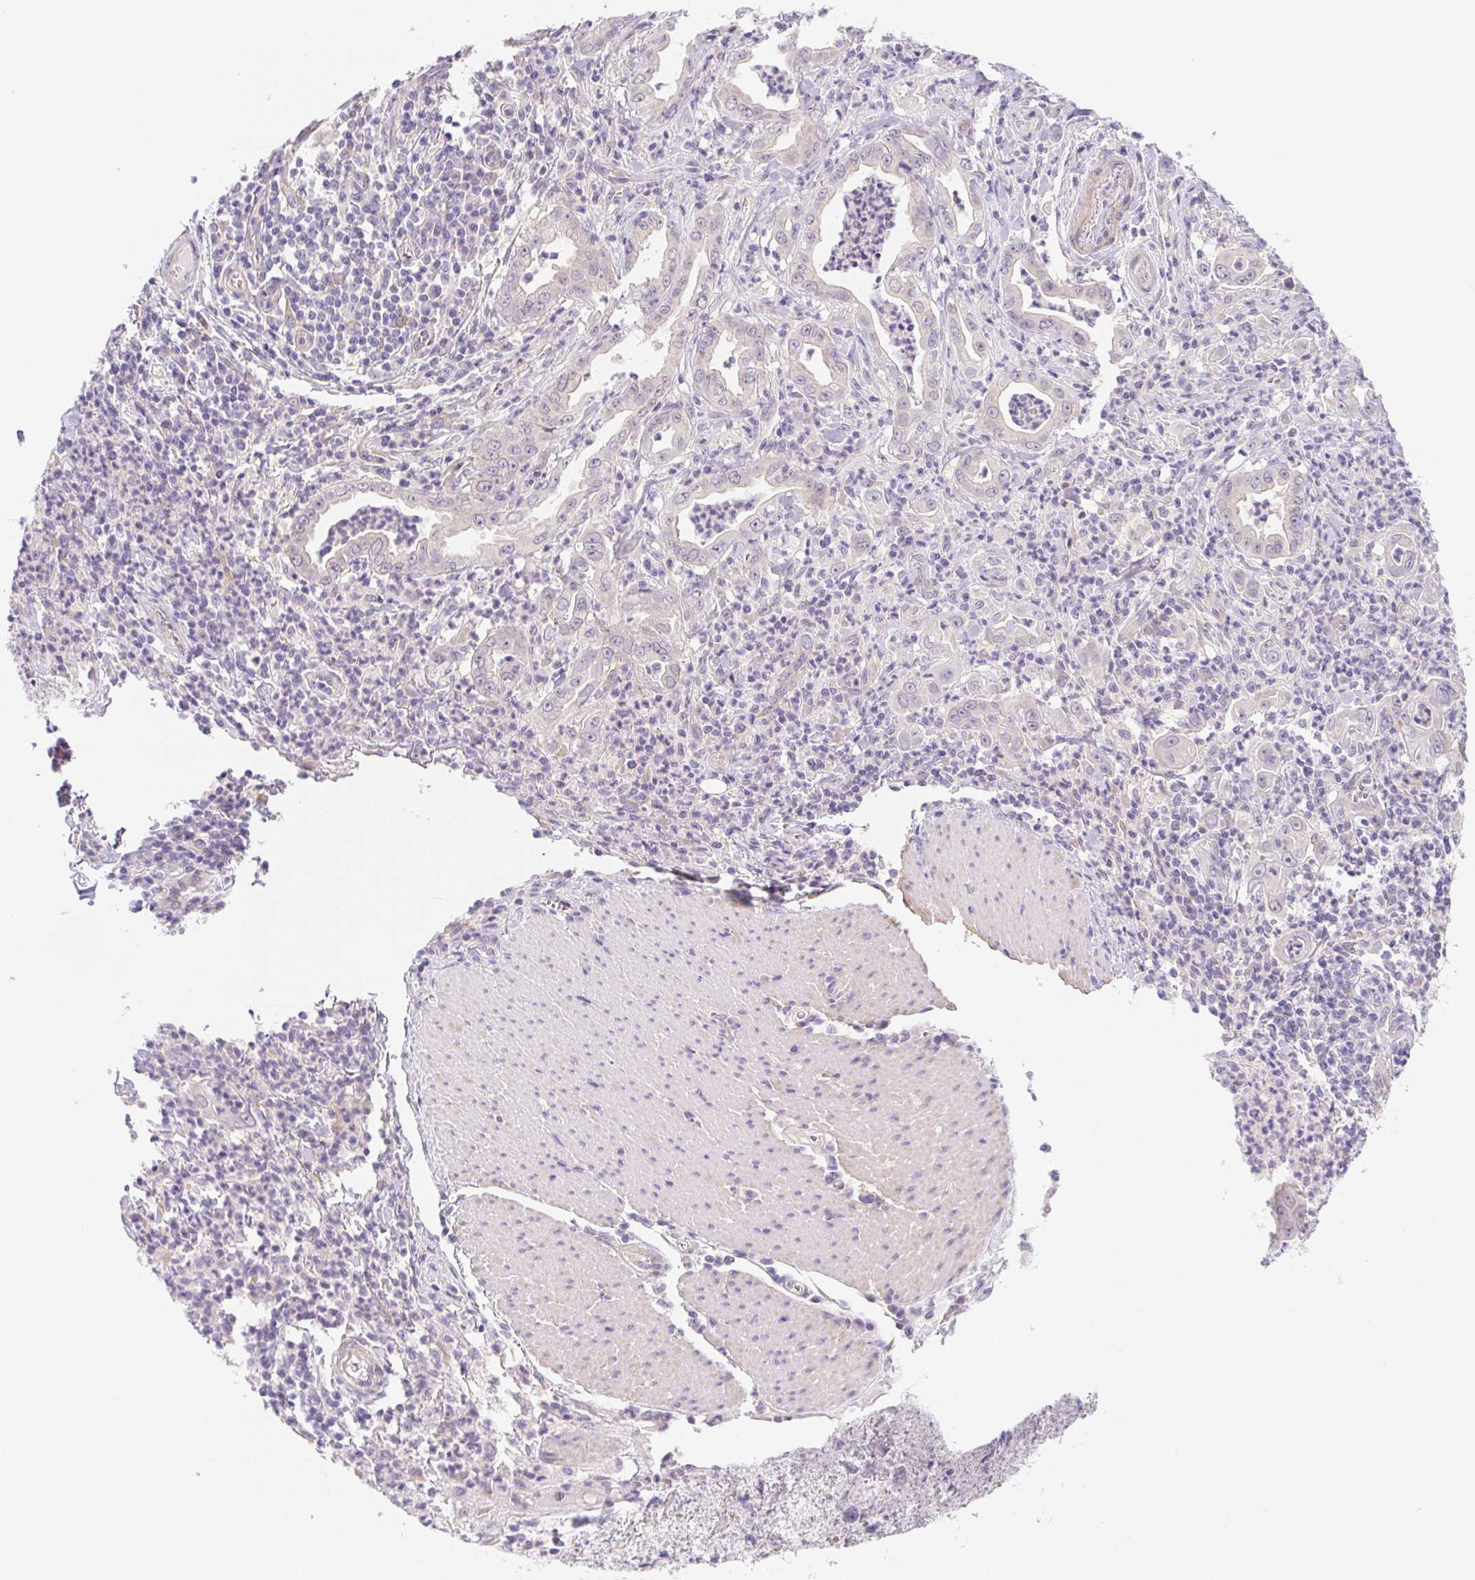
{"staining": {"intensity": "negative", "quantity": "none", "location": "none"}, "tissue": "stomach cancer", "cell_type": "Tumor cells", "image_type": "cancer", "snomed": [{"axis": "morphology", "description": "Adenocarcinoma, NOS"}, {"axis": "topography", "description": "Stomach, upper"}], "caption": "Tumor cells are negative for protein expression in human stomach cancer (adenocarcinoma).", "gene": "DYNC2LI1", "patient": {"sex": "female", "age": 79}}